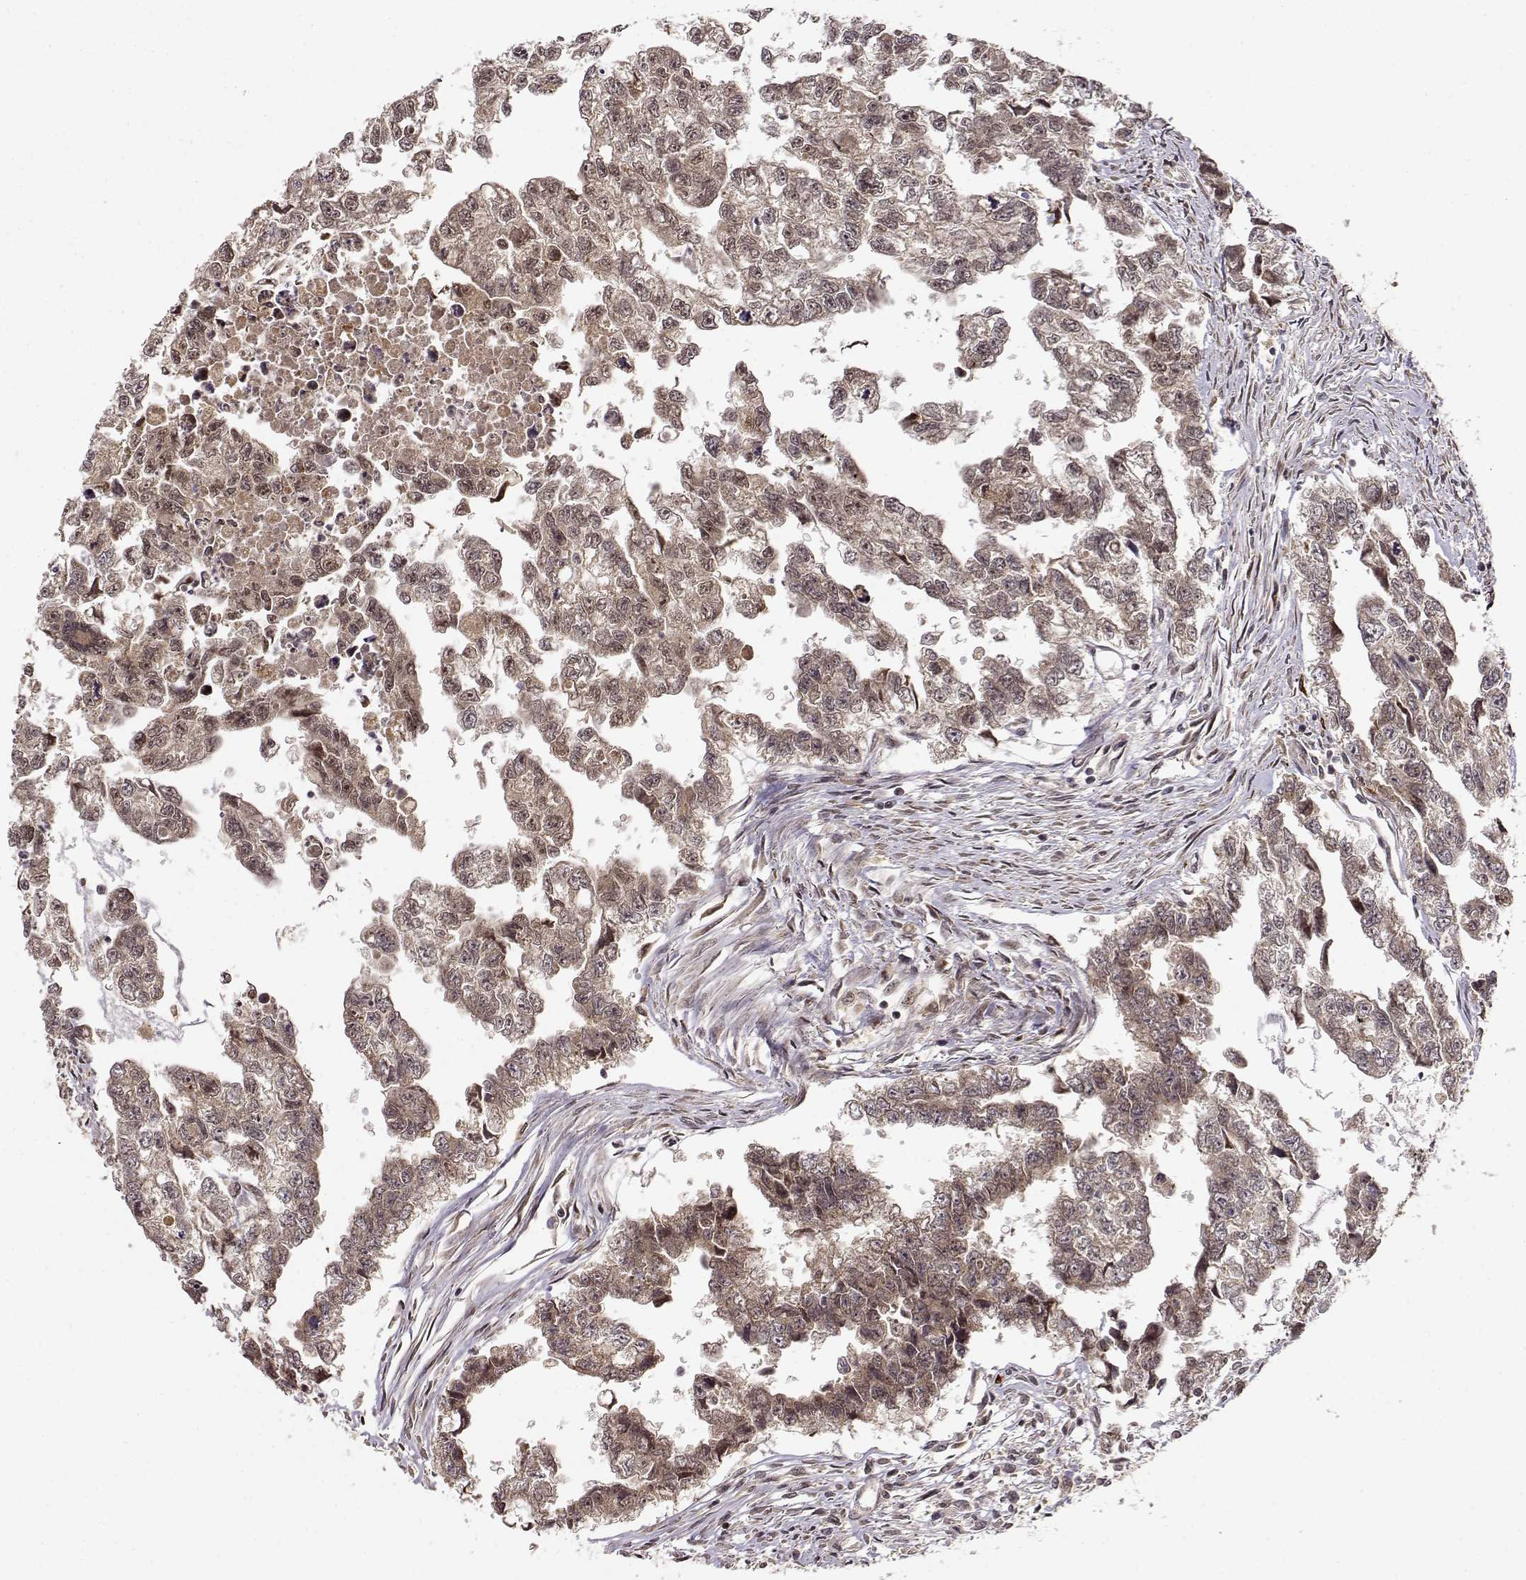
{"staining": {"intensity": "weak", "quantity": ">75%", "location": "cytoplasmic/membranous,nuclear"}, "tissue": "testis cancer", "cell_type": "Tumor cells", "image_type": "cancer", "snomed": [{"axis": "morphology", "description": "Carcinoma, Embryonal, NOS"}, {"axis": "morphology", "description": "Teratoma, malignant, NOS"}, {"axis": "topography", "description": "Testis"}], "caption": "Teratoma (malignant) (testis) stained with a brown dye displays weak cytoplasmic/membranous and nuclear positive staining in about >75% of tumor cells.", "gene": "MAEA", "patient": {"sex": "male", "age": 44}}